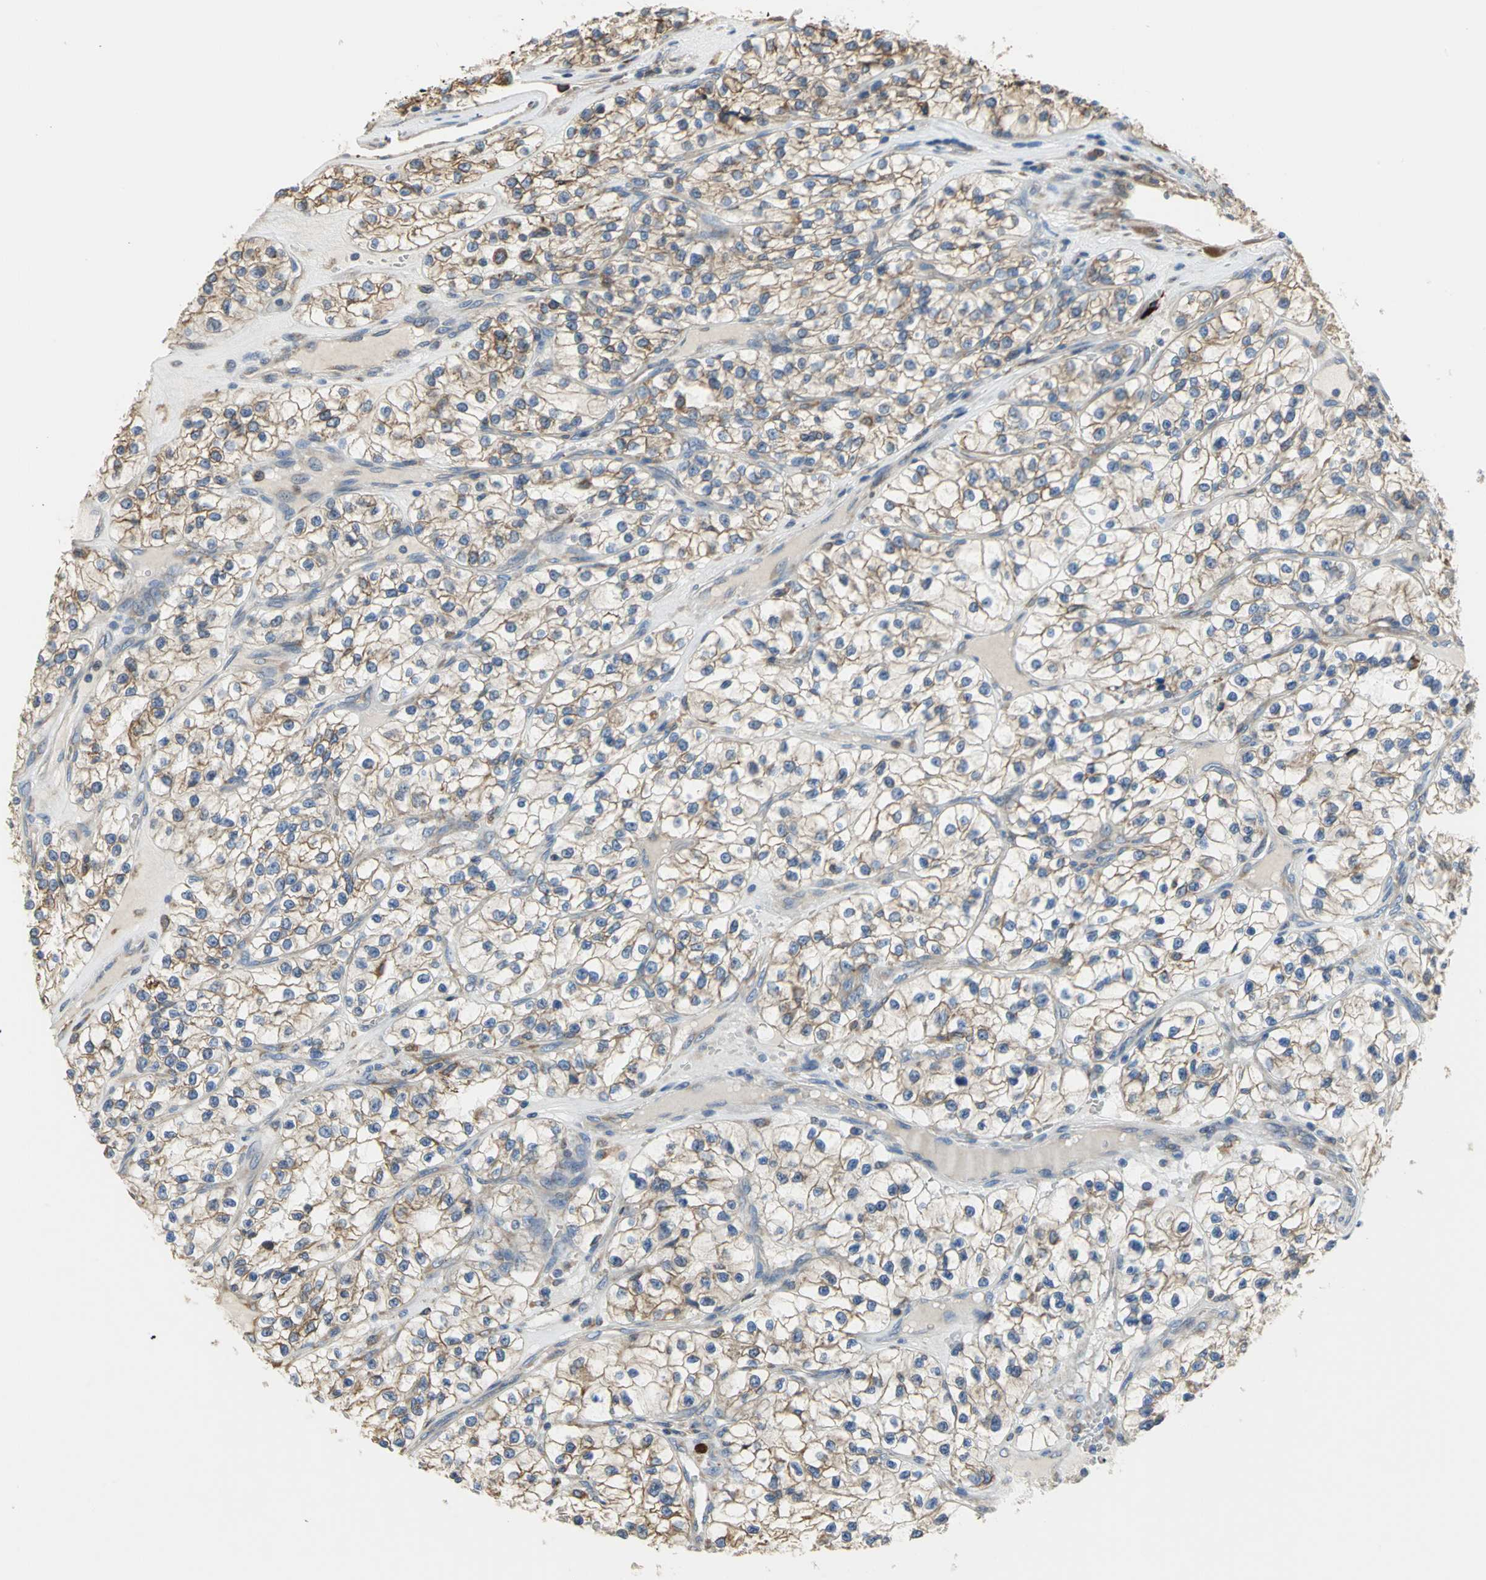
{"staining": {"intensity": "weak", "quantity": ">75%", "location": "cytoplasmic/membranous"}, "tissue": "renal cancer", "cell_type": "Tumor cells", "image_type": "cancer", "snomed": [{"axis": "morphology", "description": "Adenocarcinoma, NOS"}, {"axis": "topography", "description": "Kidney"}], "caption": "Human adenocarcinoma (renal) stained for a protein (brown) reveals weak cytoplasmic/membranous positive expression in about >75% of tumor cells.", "gene": "SDF2L1", "patient": {"sex": "female", "age": 57}}